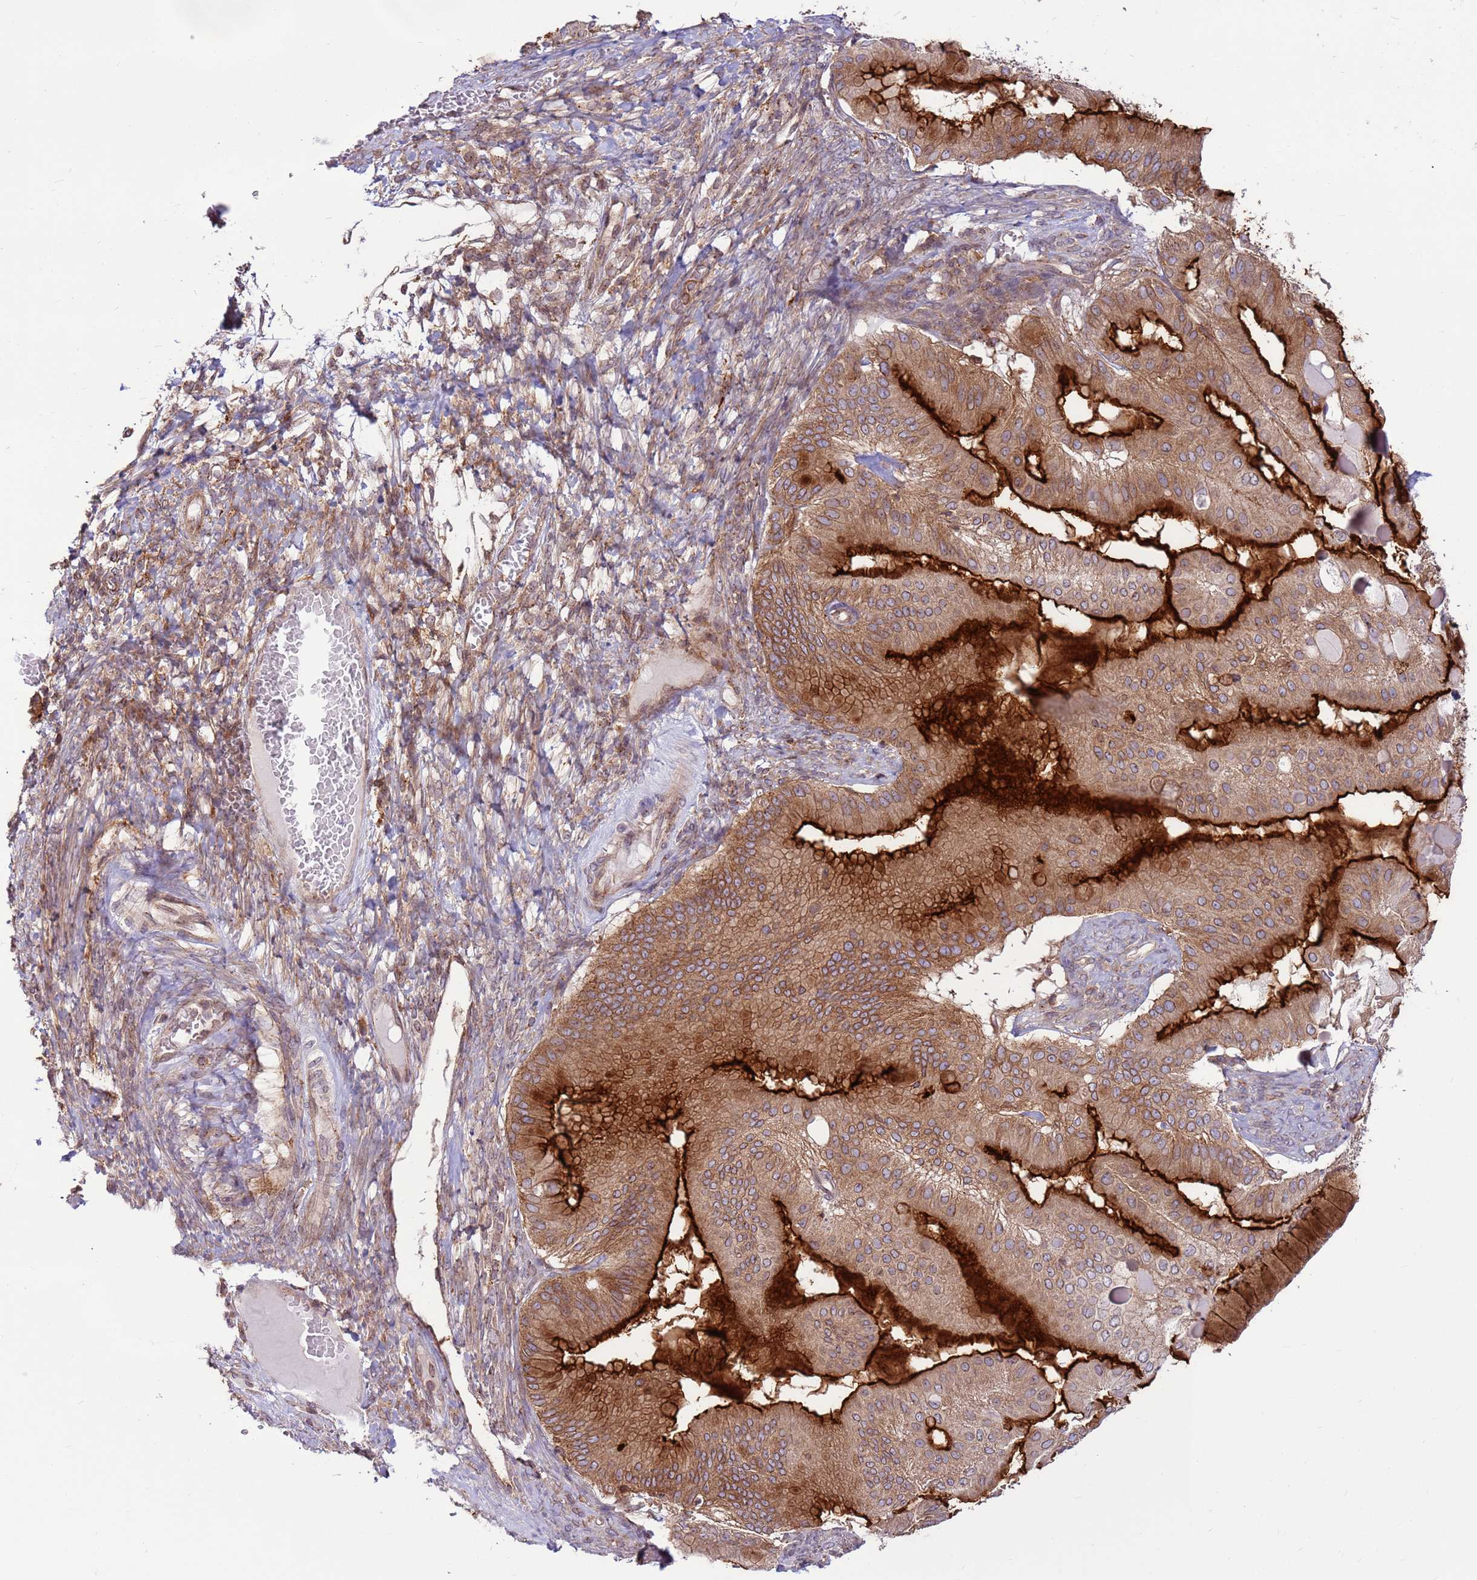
{"staining": {"intensity": "strong", "quantity": "25%-75%", "location": "cytoplasmic/membranous"}, "tissue": "ovarian cancer", "cell_type": "Tumor cells", "image_type": "cancer", "snomed": [{"axis": "morphology", "description": "Cystadenocarcinoma, mucinous, NOS"}, {"axis": "topography", "description": "Ovary"}], "caption": "Strong cytoplasmic/membranous protein positivity is seen in about 25%-75% of tumor cells in ovarian mucinous cystadenocarcinoma.", "gene": "DDX19B", "patient": {"sex": "female", "age": 61}}